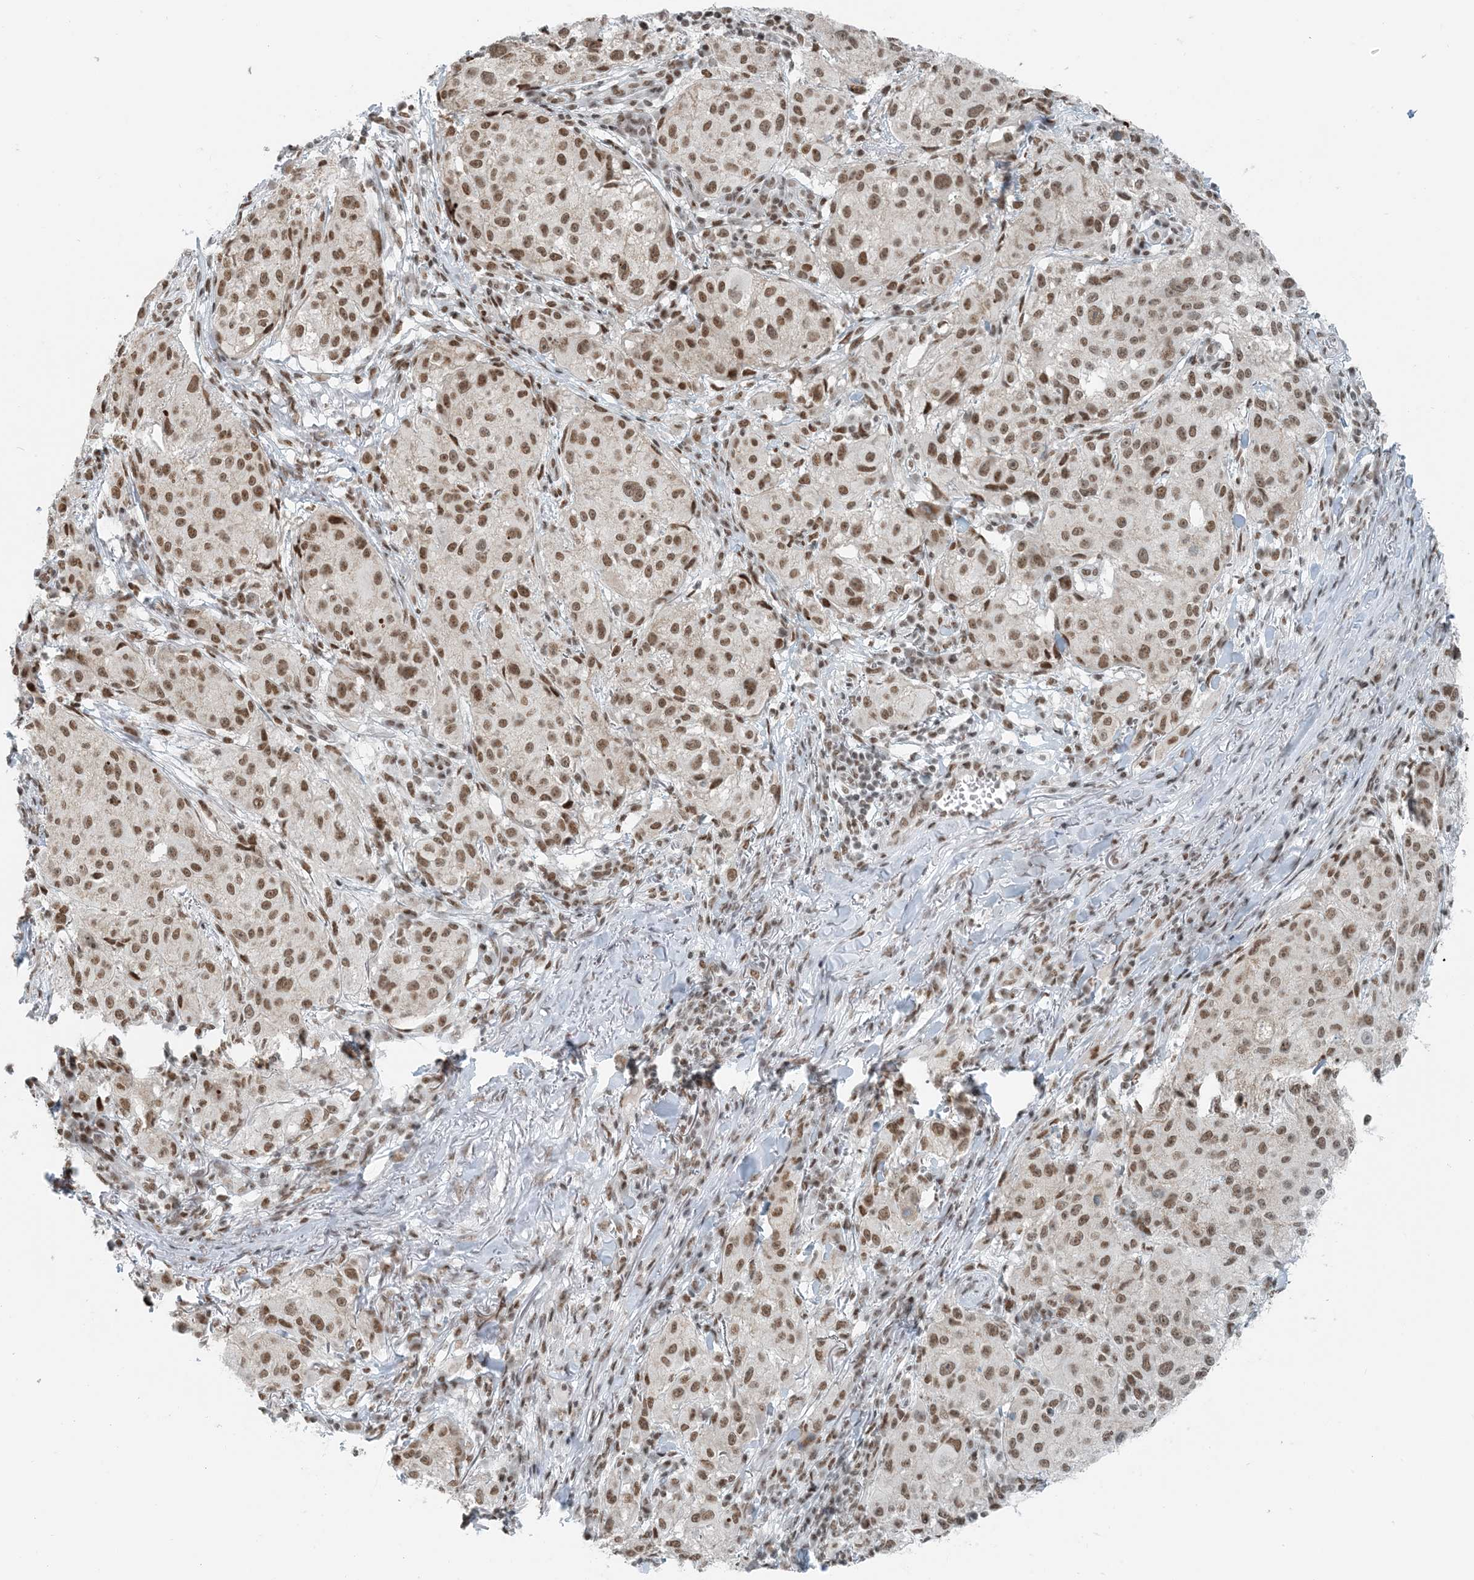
{"staining": {"intensity": "moderate", "quantity": ">75%", "location": "nuclear"}, "tissue": "melanoma", "cell_type": "Tumor cells", "image_type": "cancer", "snomed": [{"axis": "morphology", "description": "Necrosis, NOS"}, {"axis": "morphology", "description": "Malignant melanoma, NOS"}, {"axis": "topography", "description": "Skin"}], "caption": "IHC (DAB) staining of melanoma reveals moderate nuclear protein positivity in about >75% of tumor cells.", "gene": "ZNF500", "patient": {"sex": "female", "age": 87}}